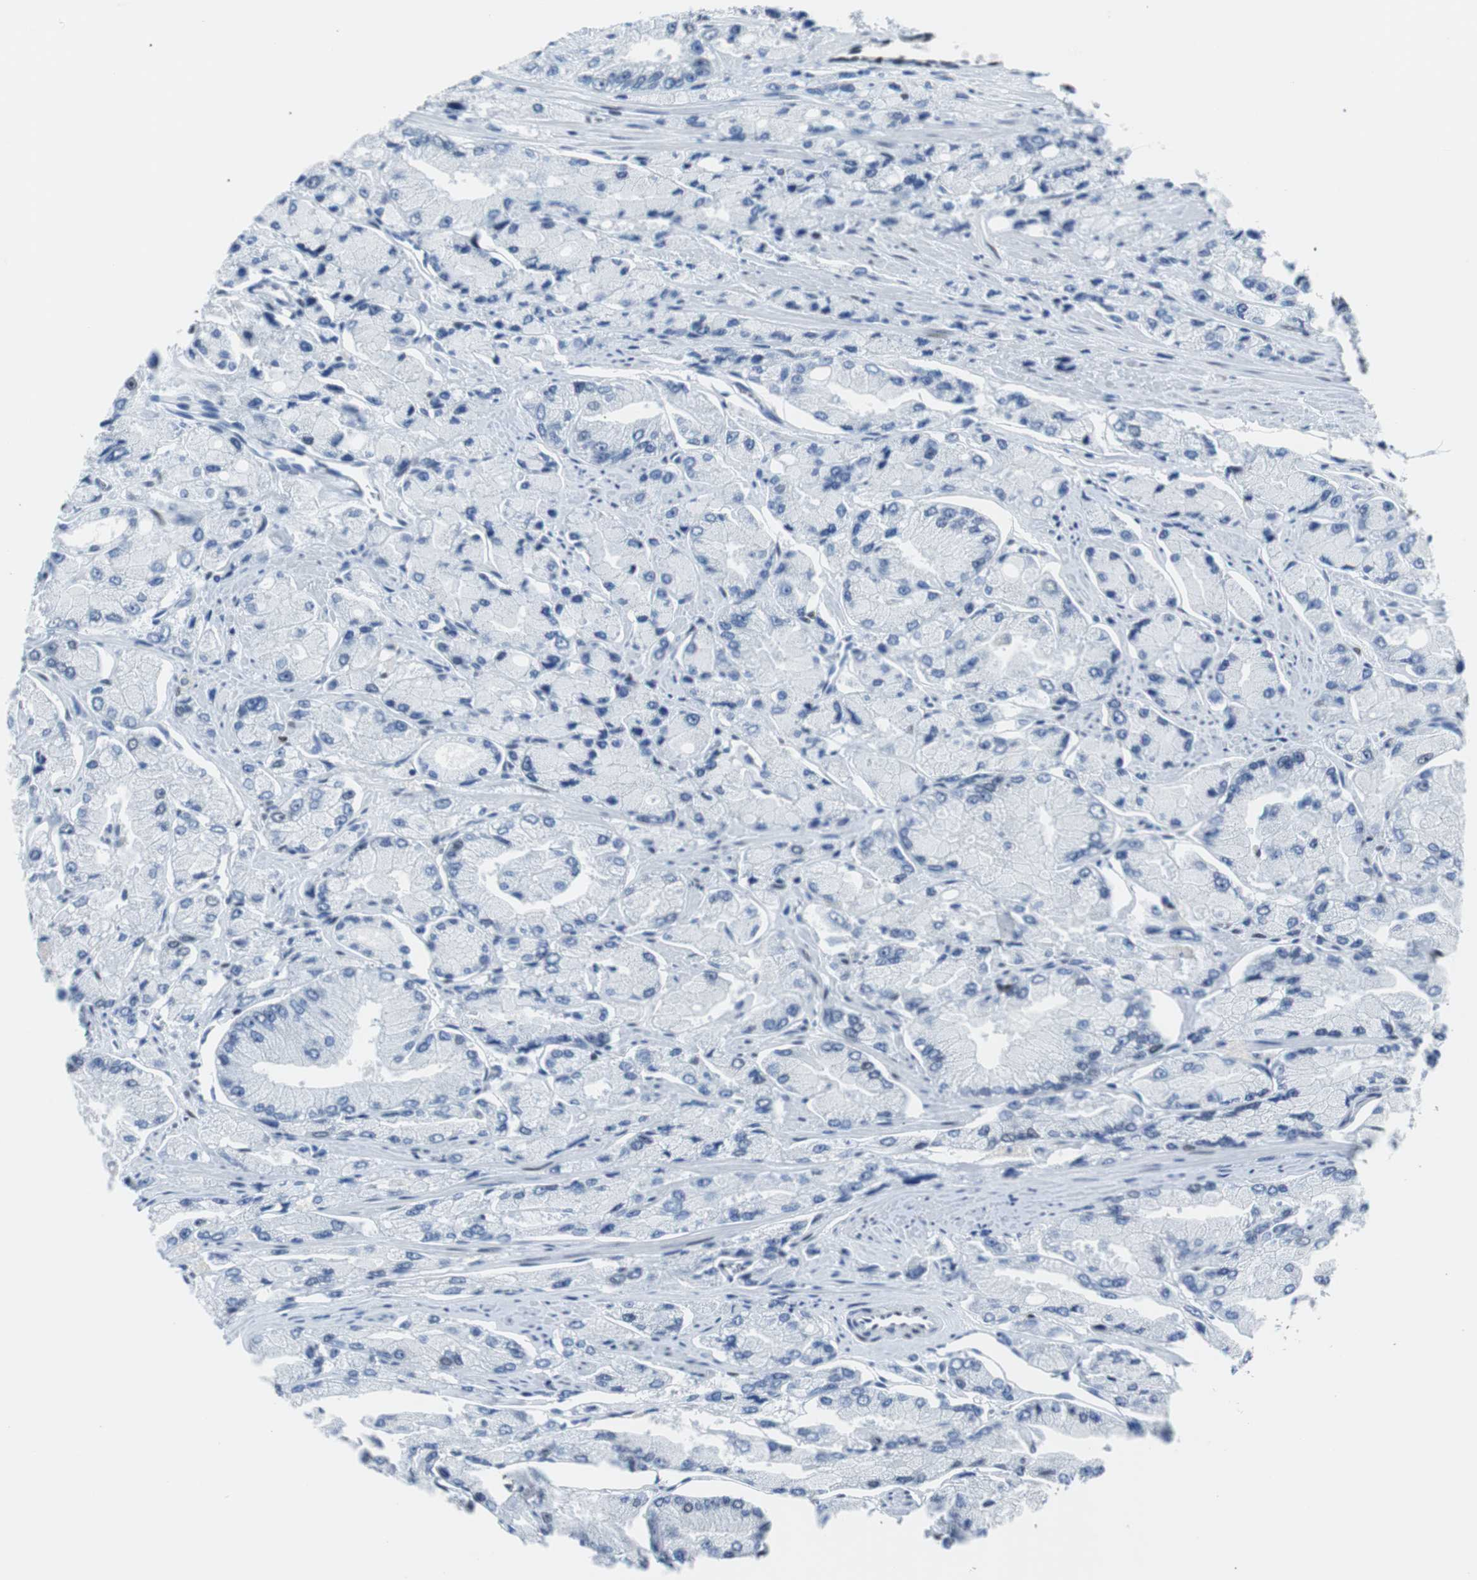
{"staining": {"intensity": "weak", "quantity": "<25%", "location": "nuclear"}, "tissue": "prostate cancer", "cell_type": "Tumor cells", "image_type": "cancer", "snomed": [{"axis": "morphology", "description": "Adenocarcinoma, High grade"}, {"axis": "topography", "description": "Prostate"}], "caption": "Tumor cells are negative for protein expression in human prostate cancer.", "gene": "JUN", "patient": {"sex": "male", "age": 58}}